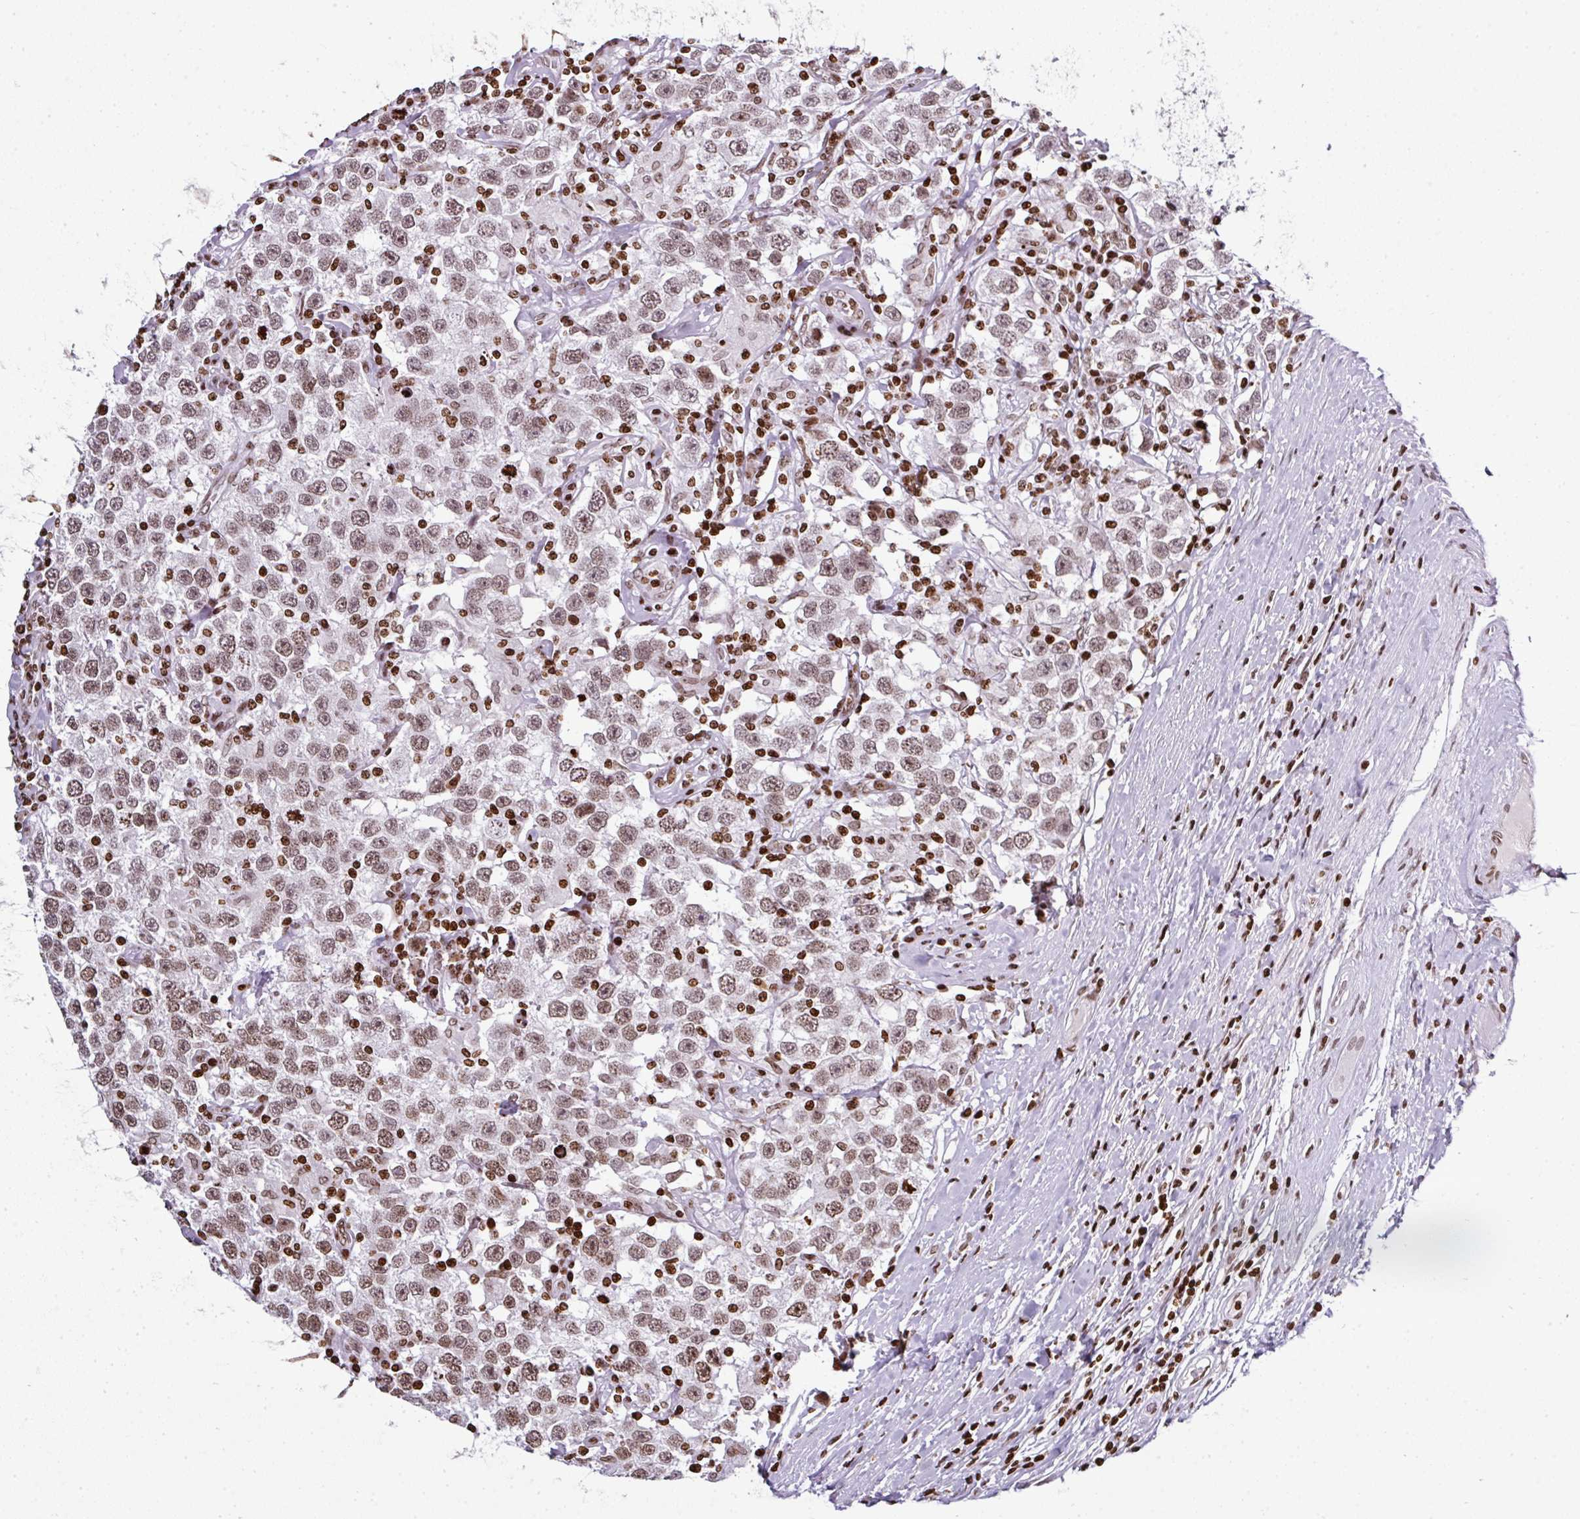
{"staining": {"intensity": "moderate", "quantity": ">75%", "location": "nuclear"}, "tissue": "testis cancer", "cell_type": "Tumor cells", "image_type": "cancer", "snomed": [{"axis": "morphology", "description": "Seminoma, NOS"}, {"axis": "topography", "description": "Testis"}], "caption": "Protein staining demonstrates moderate nuclear expression in approximately >75% of tumor cells in testis cancer (seminoma). The protein is shown in brown color, while the nuclei are stained blue.", "gene": "RASL11A", "patient": {"sex": "male", "age": 41}}